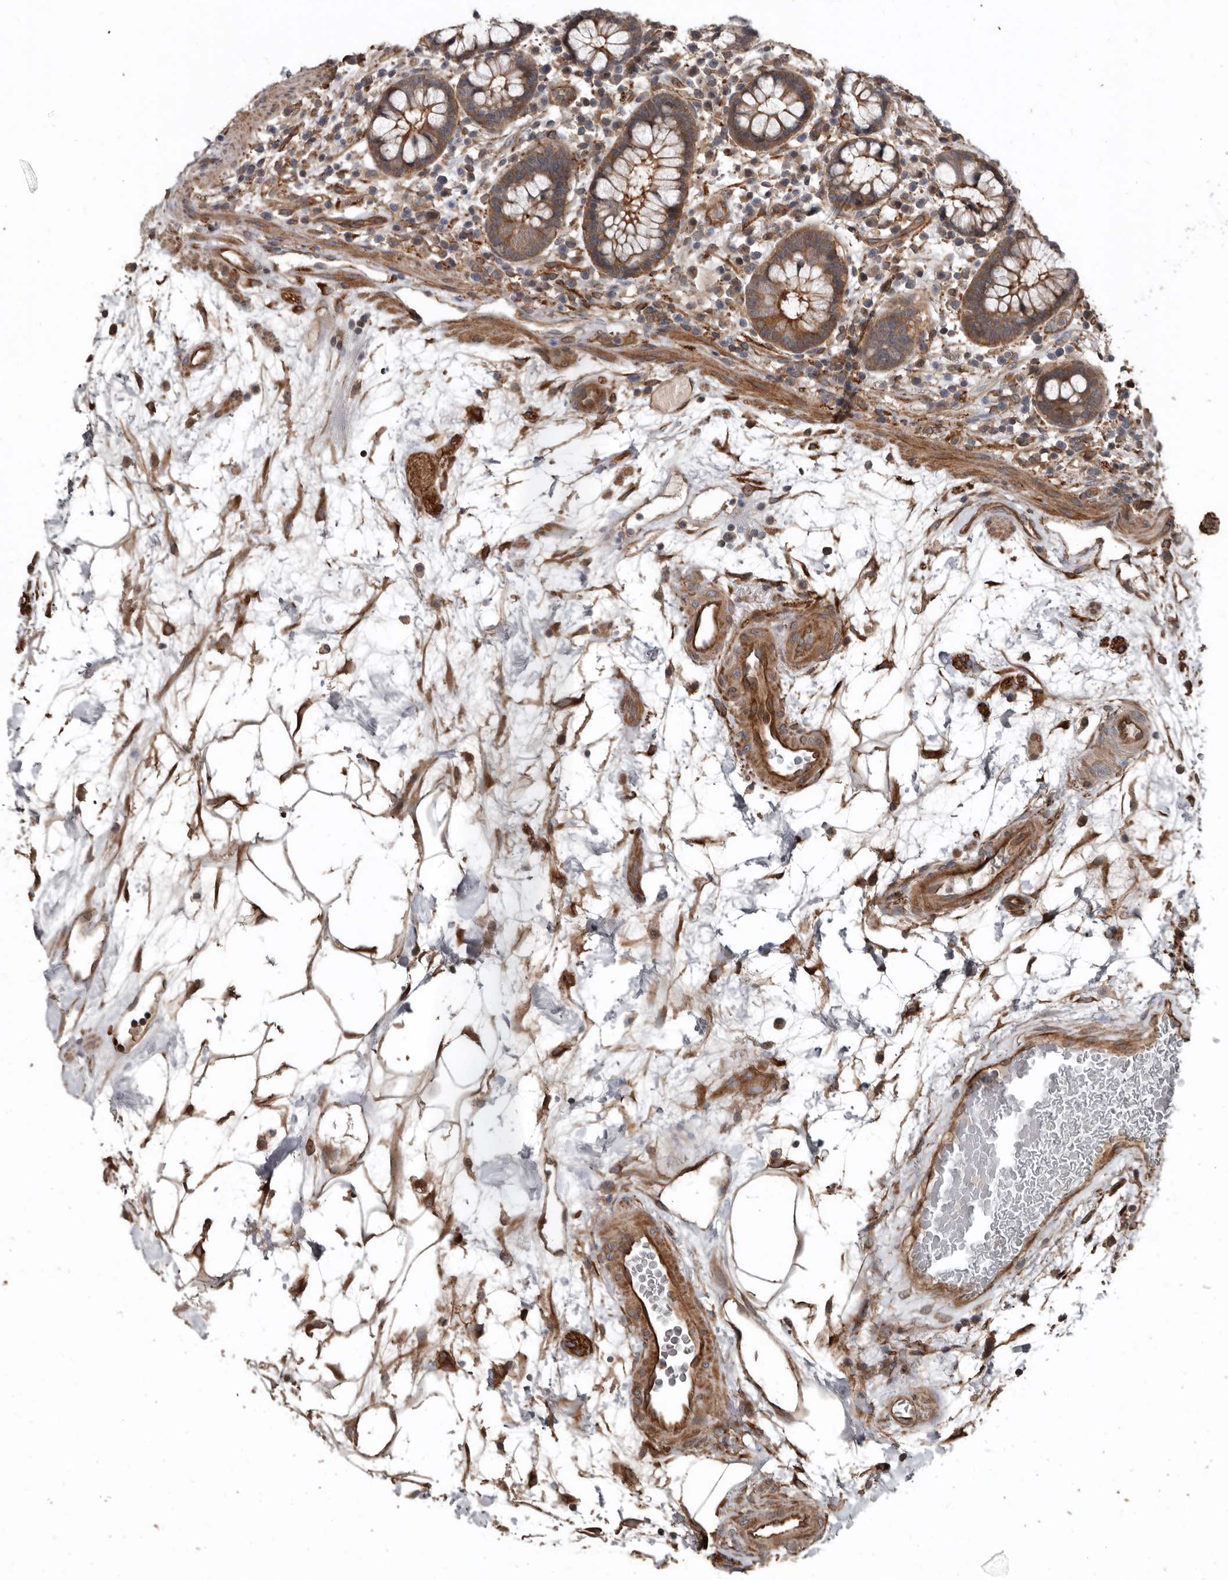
{"staining": {"intensity": "moderate", "quantity": ">75%", "location": "cytoplasmic/membranous"}, "tissue": "colon", "cell_type": "Endothelial cells", "image_type": "normal", "snomed": [{"axis": "morphology", "description": "Normal tissue, NOS"}, {"axis": "topography", "description": "Colon"}], "caption": "Protein staining reveals moderate cytoplasmic/membranous expression in approximately >75% of endothelial cells in benign colon.", "gene": "EXOC3L1", "patient": {"sex": "female", "age": 79}}